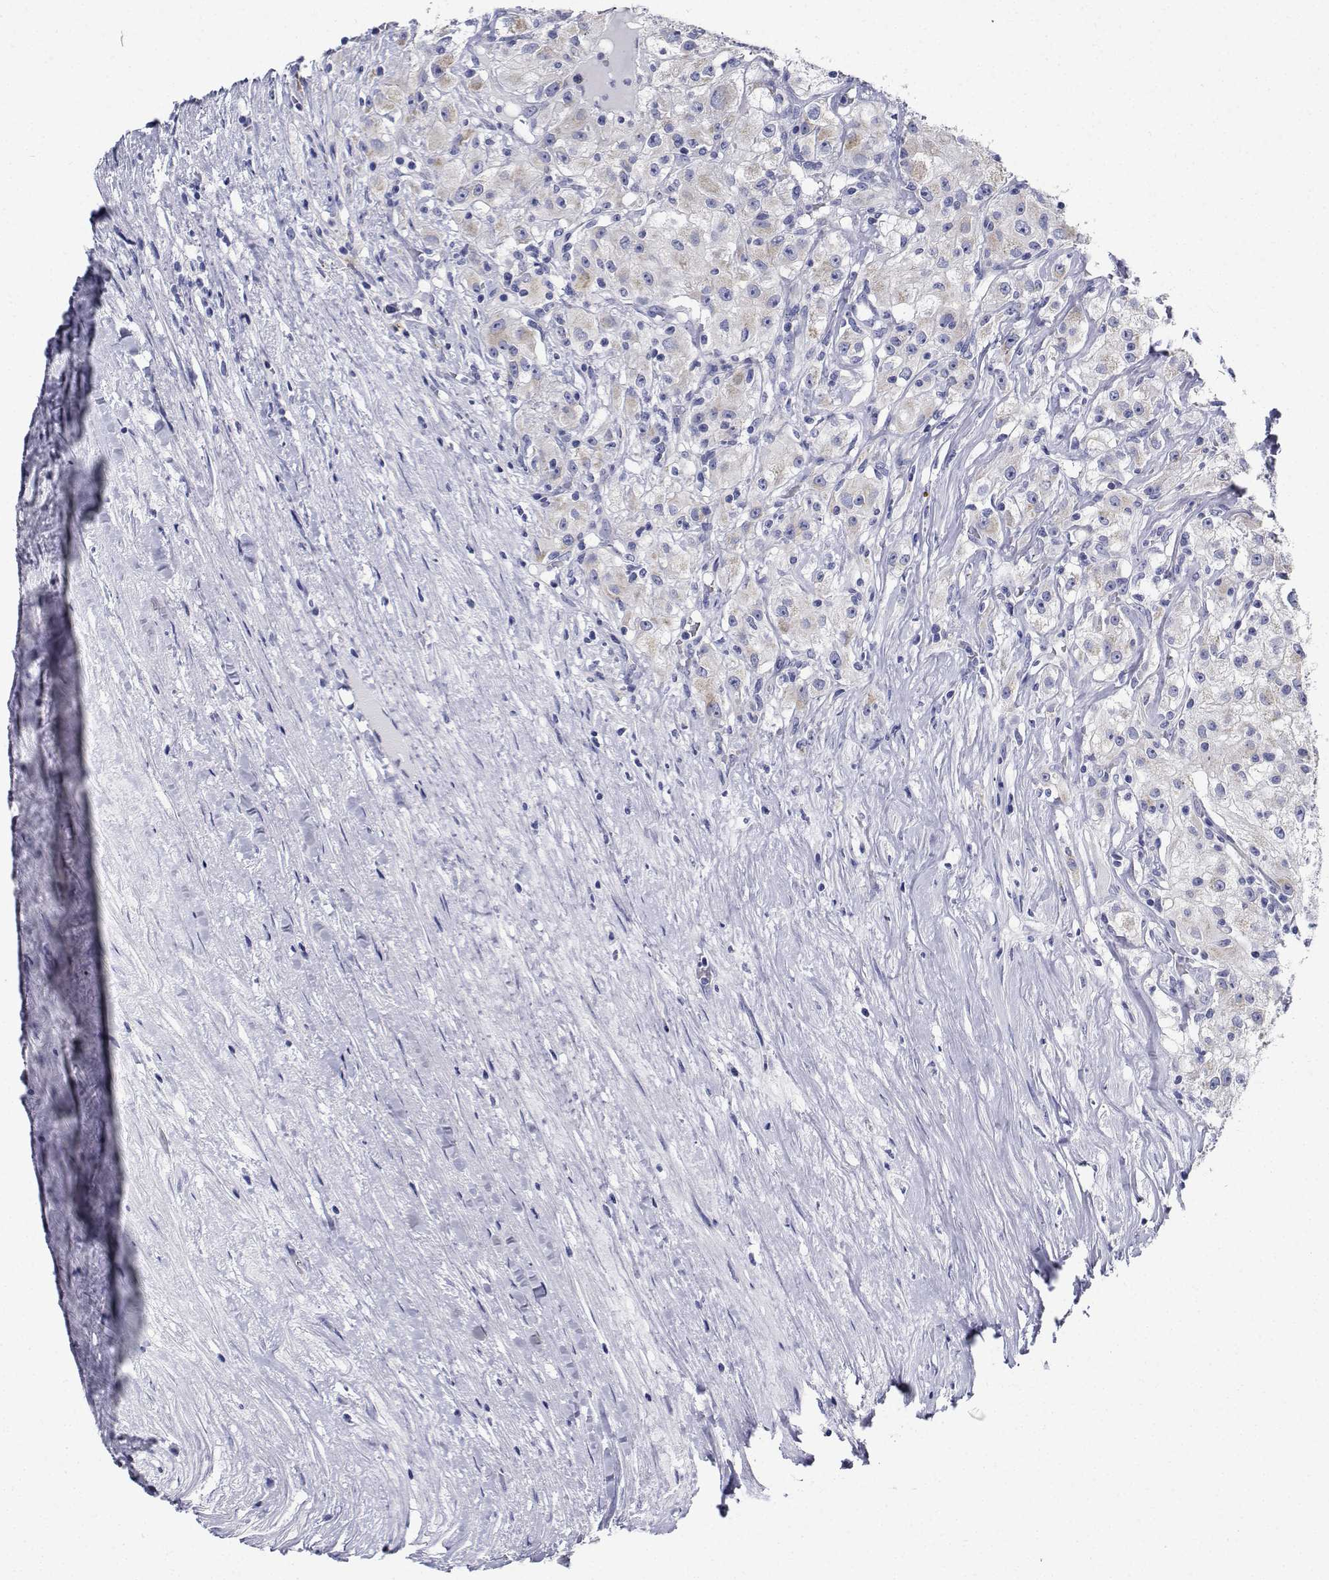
{"staining": {"intensity": "negative", "quantity": "none", "location": "none"}, "tissue": "renal cancer", "cell_type": "Tumor cells", "image_type": "cancer", "snomed": [{"axis": "morphology", "description": "Adenocarcinoma, NOS"}, {"axis": "topography", "description": "Kidney"}], "caption": "An IHC image of adenocarcinoma (renal) is shown. There is no staining in tumor cells of adenocarcinoma (renal).", "gene": "CDHR3", "patient": {"sex": "female", "age": 67}}